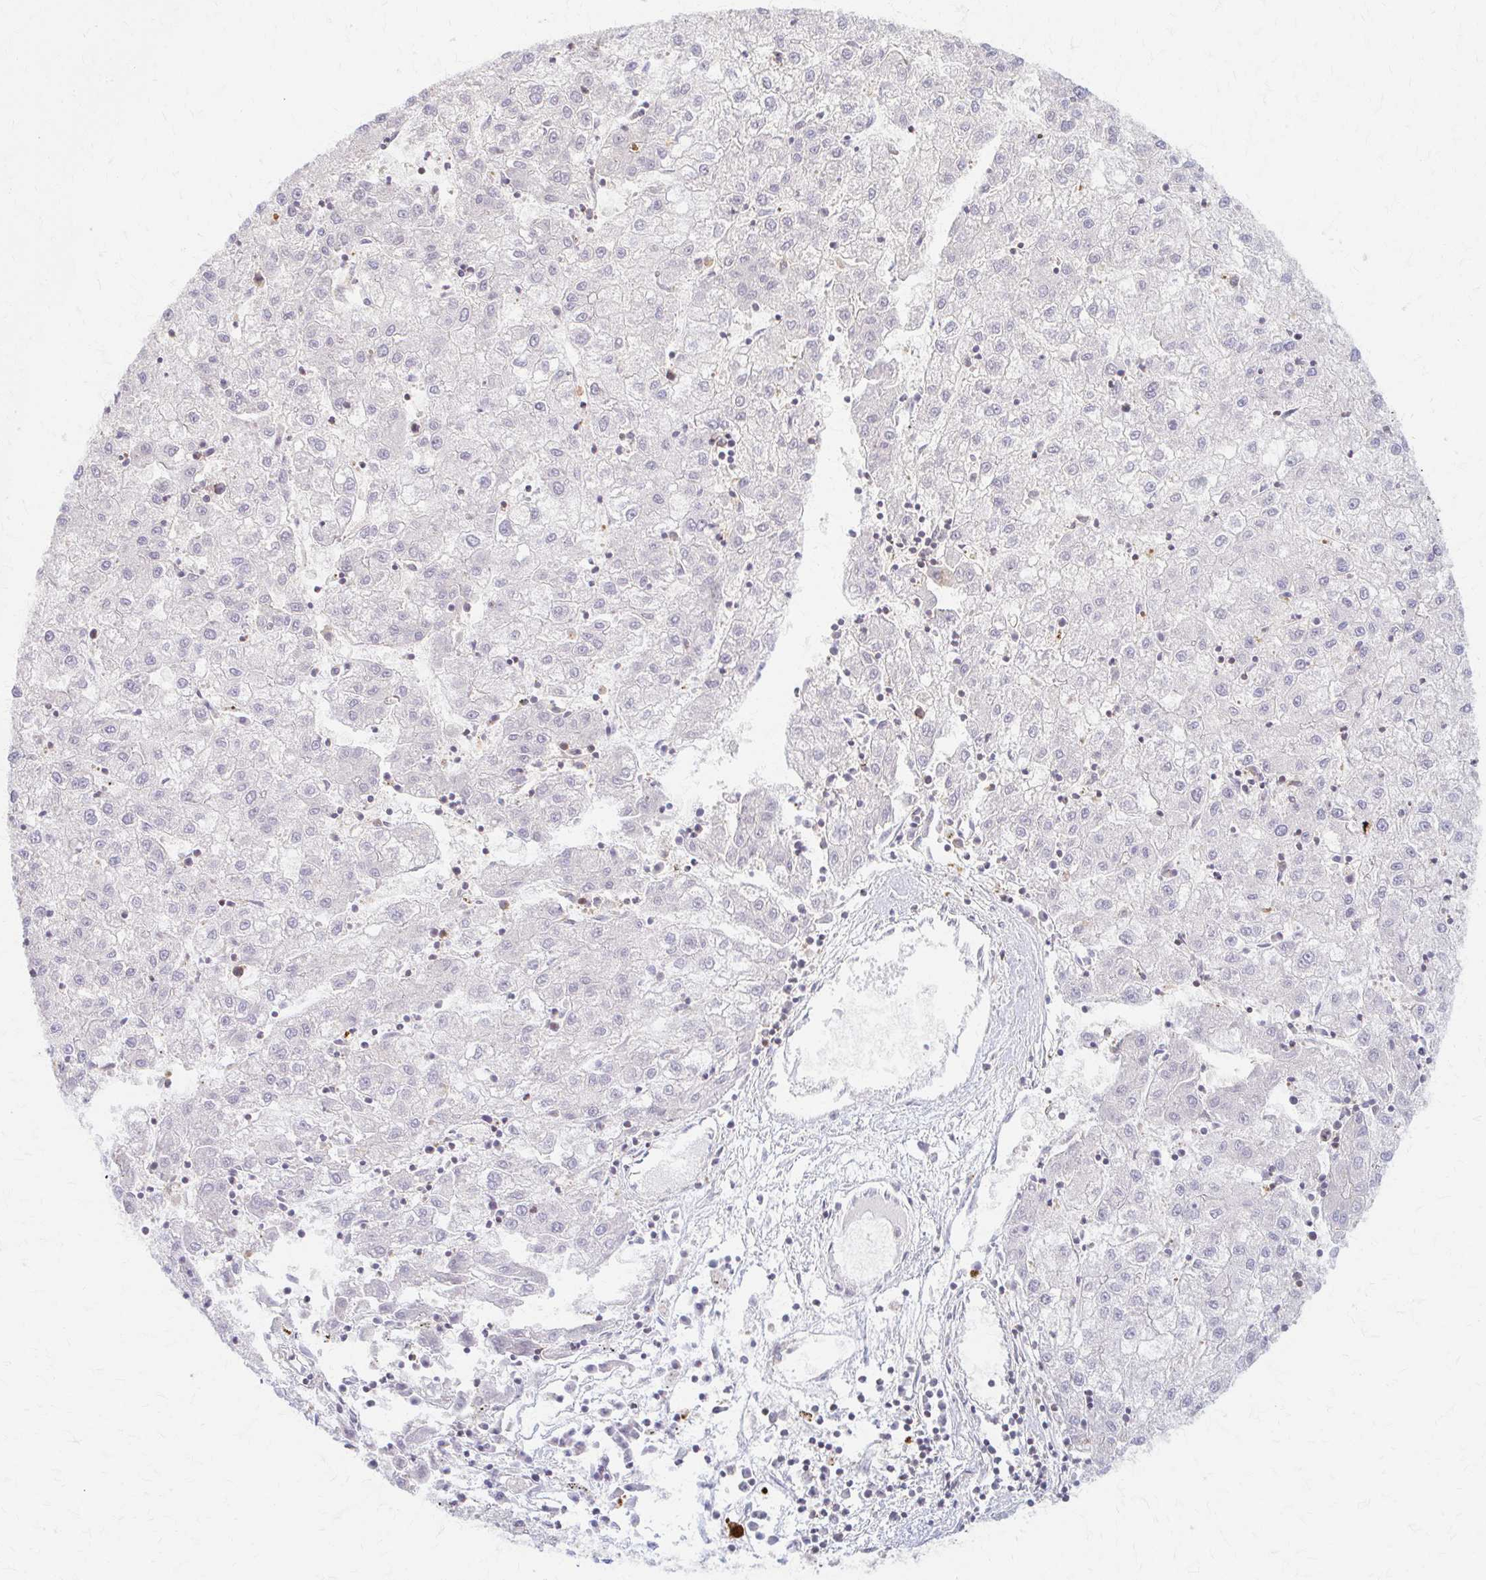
{"staining": {"intensity": "negative", "quantity": "none", "location": "none"}, "tissue": "liver cancer", "cell_type": "Tumor cells", "image_type": "cancer", "snomed": [{"axis": "morphology", "description": "Carcinoma, Hepatocellular, NOS"}, {"axis": "topography", "description": "Liver"}], "caption": "A high-resolution image shows immunohistochemistry staining of liver hepatocellular carcinoma, which exhibits no significant staining in tumor cells.", "gene": "ARHGAP35", "patient": {"sex": "male", "age": 72}}